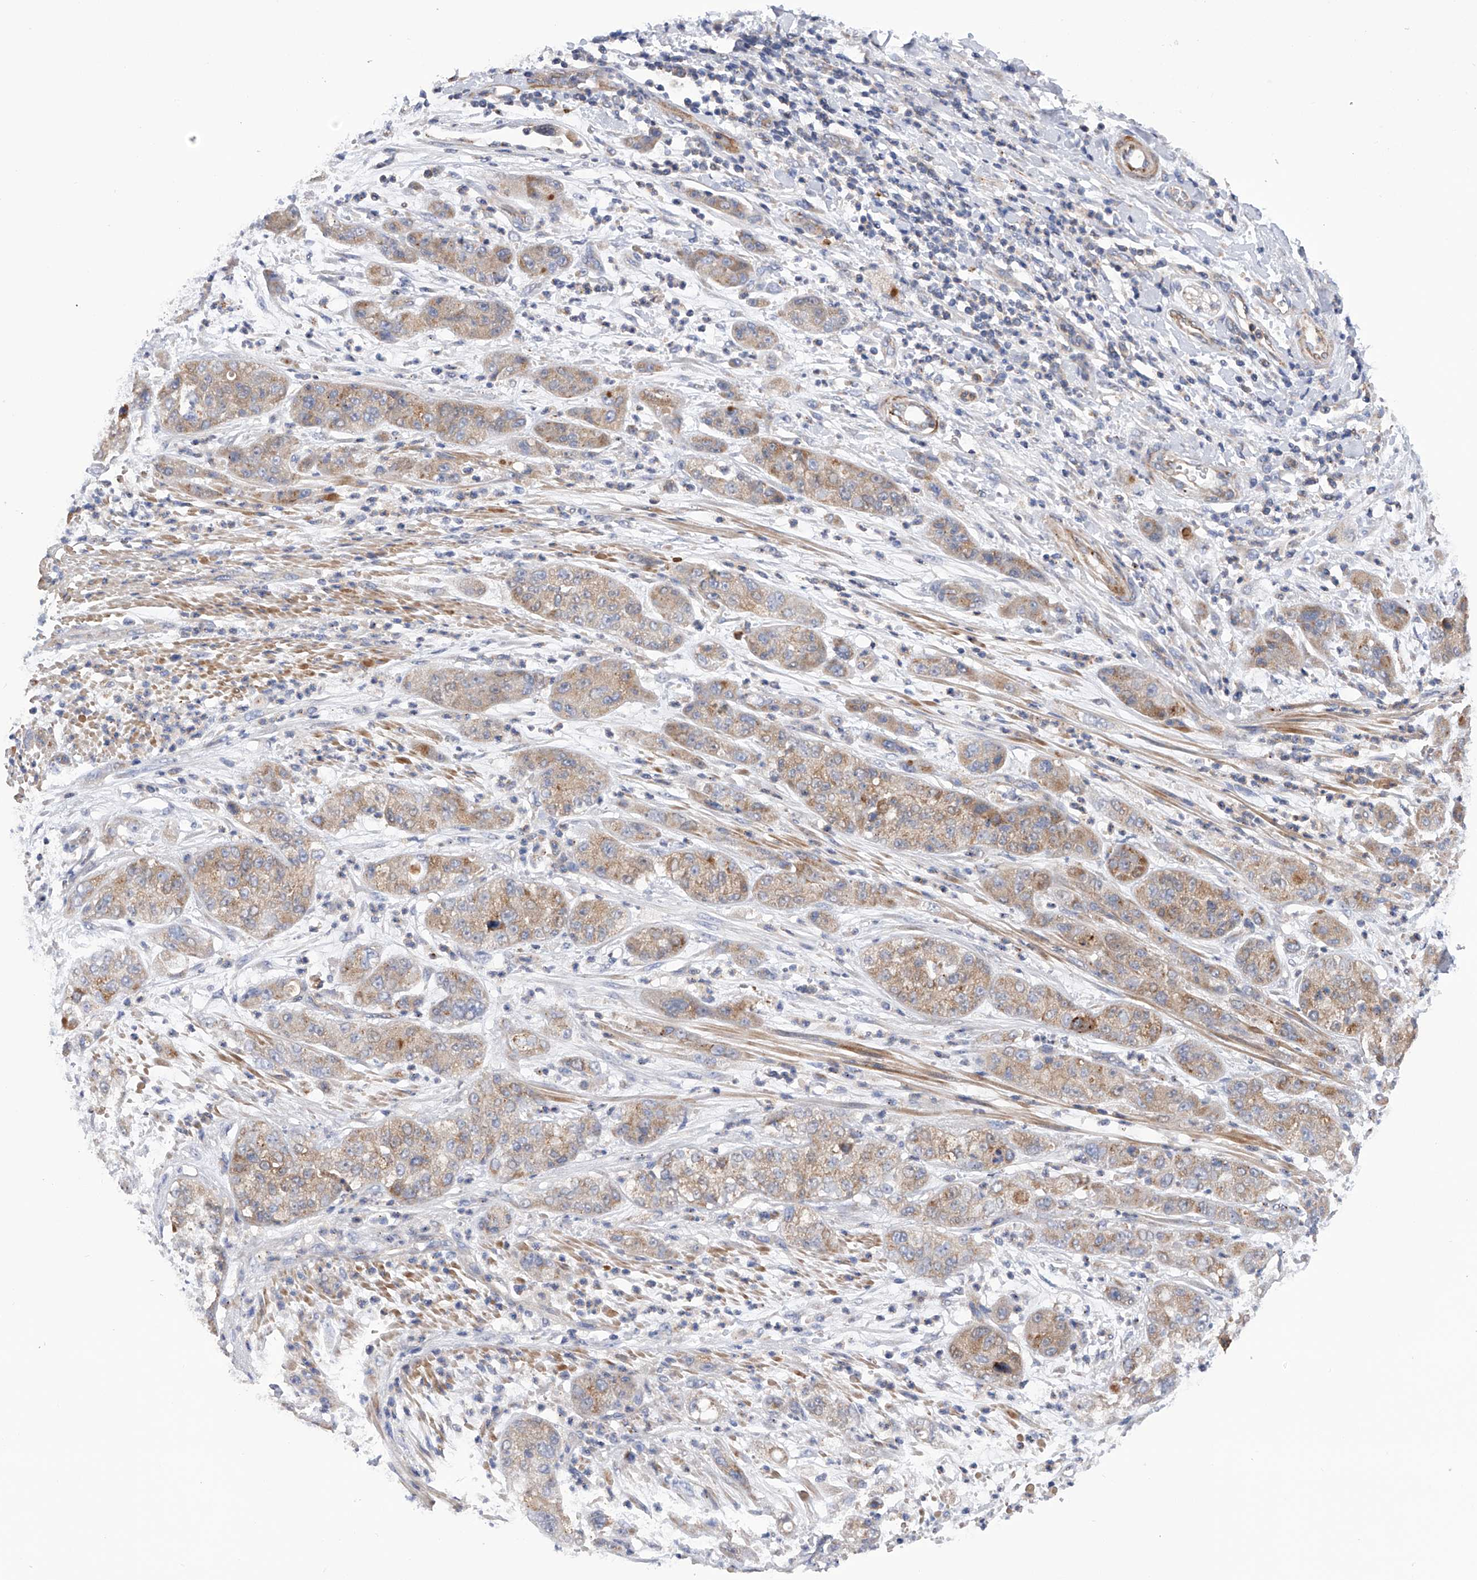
{"staining": {"intensity": "weak", "quantity": ">75%", "location": "cytoplasmic/membranous"}, "tissue": "pancreatic cancer", "cell_type": "Tumor cells", "image_type": "cancer", "snomed": [{"axis": "morphology", "description": "Adenocarcinoma, NOS"}, {"axis": "topography", "description": "Pancreas"}], "caption": "This image reveals immunohistochemistry (IHC) staining of pancreatic cancer (adenocarcinoma), with low weak cytoplasmic/membranous expression in about >75% of tumor cells.", "gene": "MLYCD", "patient": {"sex": "female", "age": 78}}